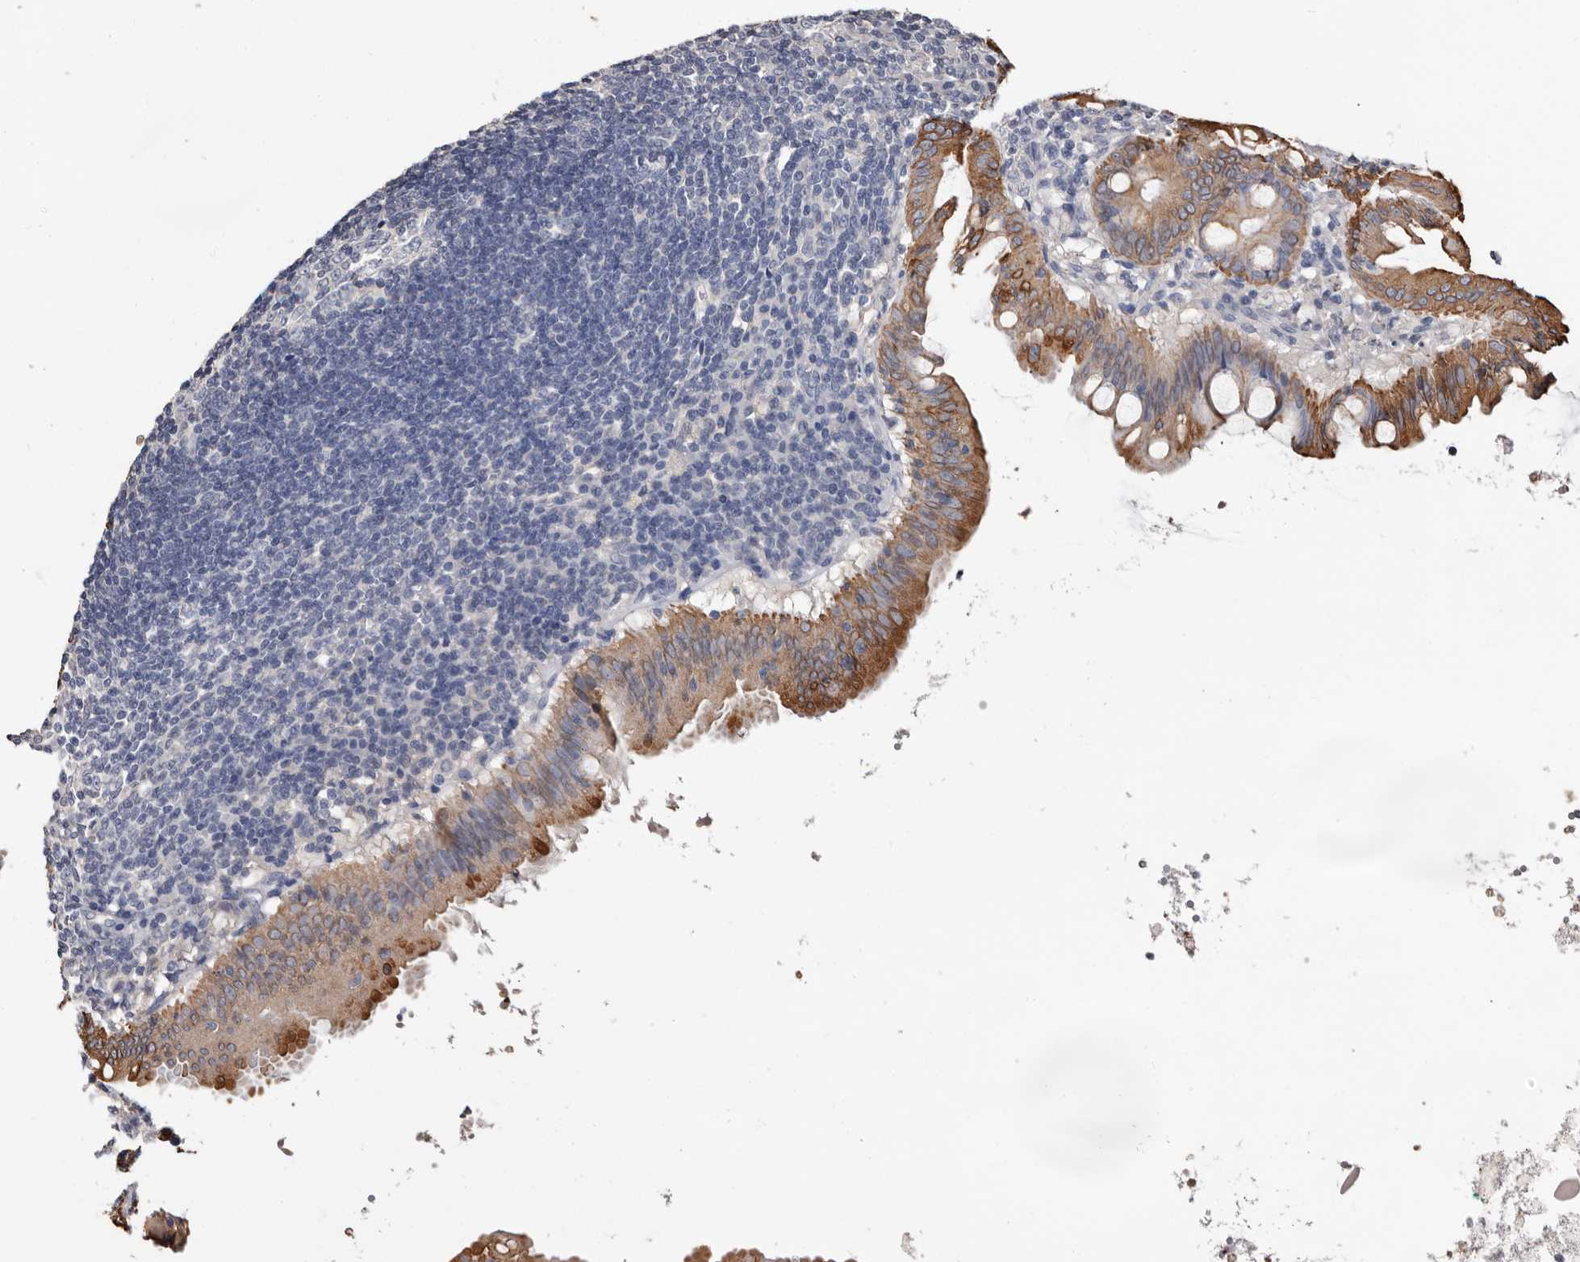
{"staining": {"intensity": "strong", "quantity": ">75%", "location": "cytoplasmic/membranous"}, "tissue": "appendix", "cell_type": "Glandular cells", "image_type": "normal", "snomed": [{"axis": "morphology", "description": "Normal tissue, NOS"}, {"axis": "topography", "description": "Appendix"}], "caption": "DAB (3,3'-diaminobenzidine) immunohistochemical staining of unremarkable appendix shows strong cytoplasmic/membranous protein staining in approximately >75% of glandular cells. (DAB IHC, brown staining for protein, blue staining for nuclei).", "gene": "MRPL18", "patient": {"sex": "female", "age": 54}}